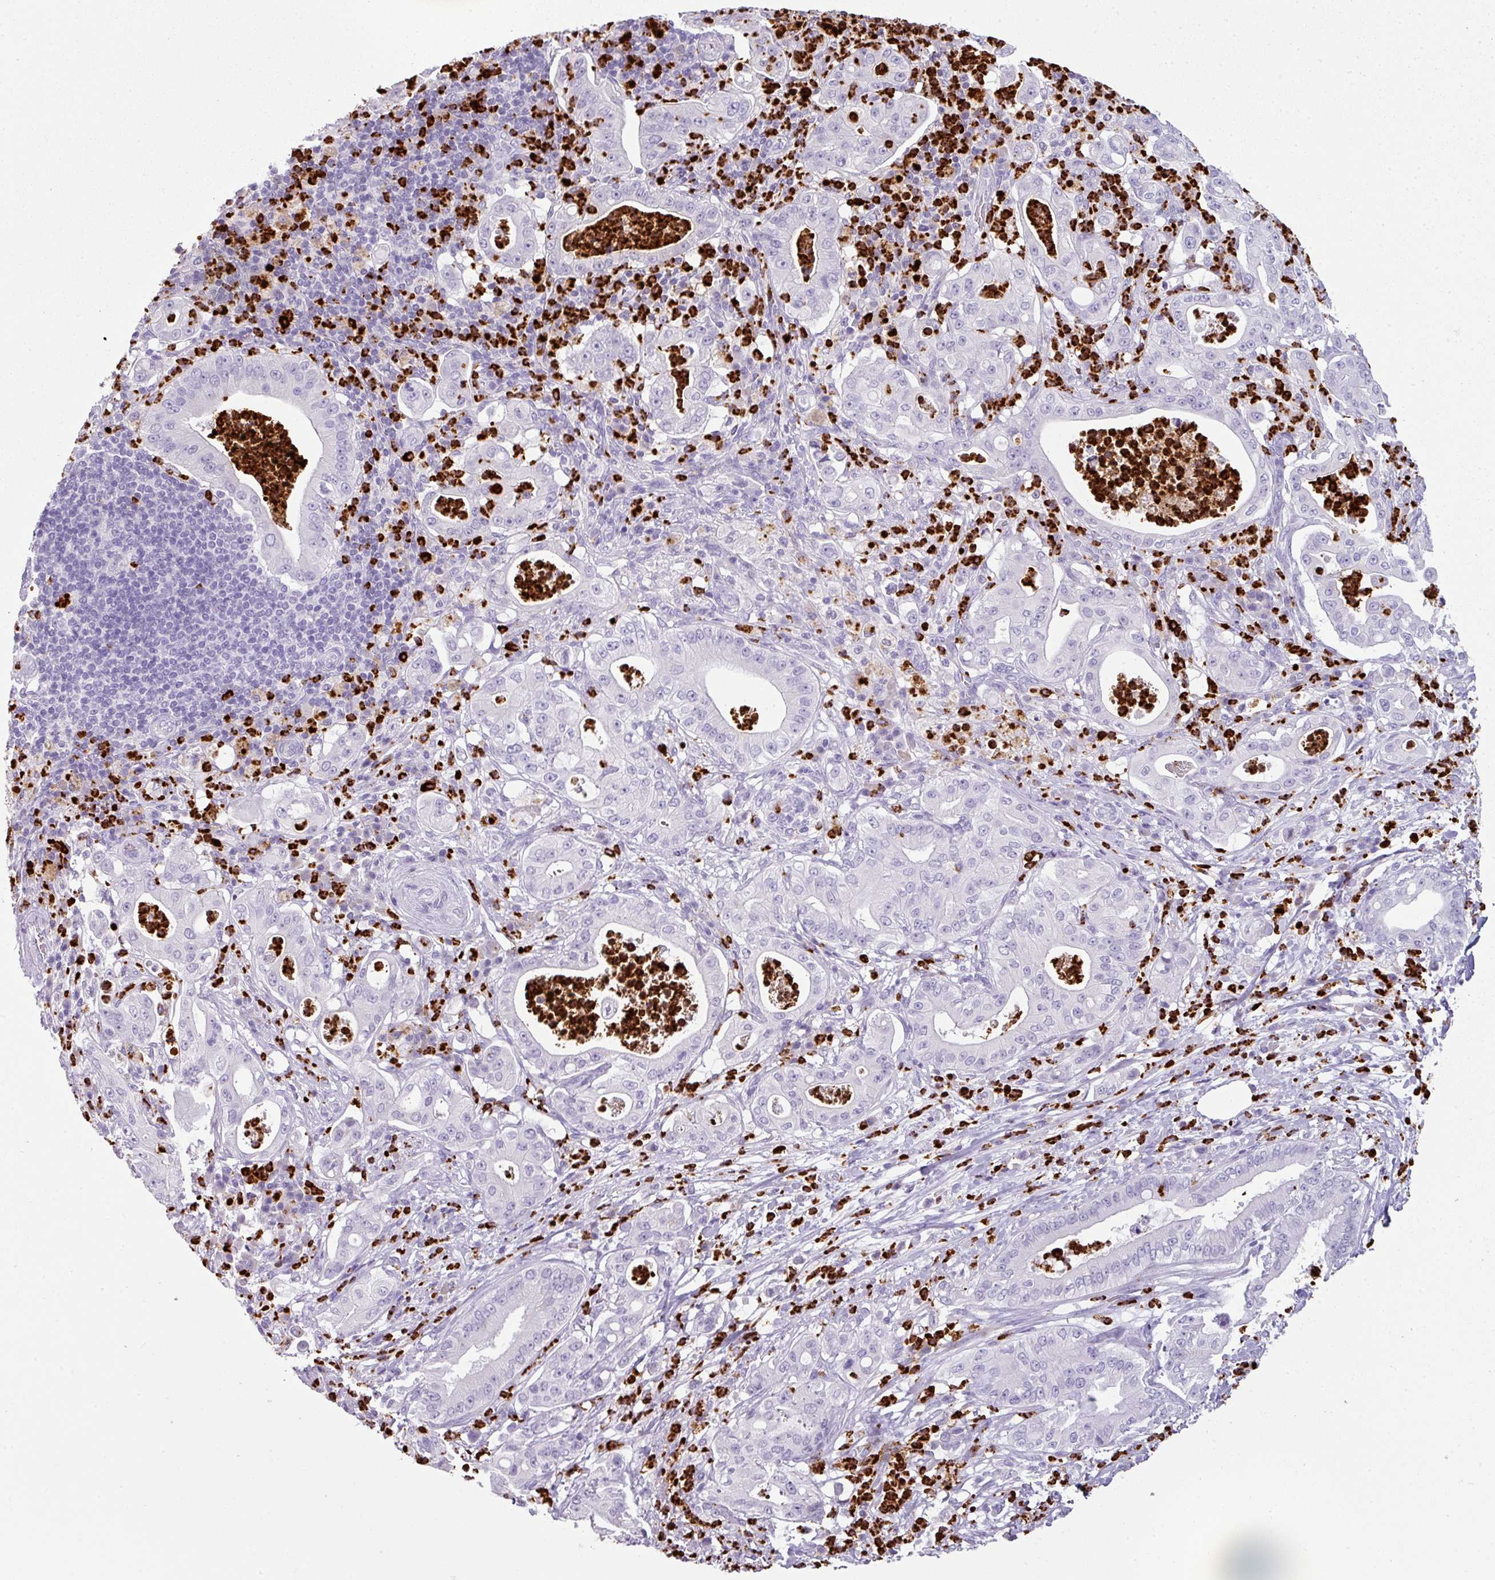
{"staining": {"intensity": "negative", "quantity": "none", "location": "none"}, "tissue": "pancreatic cancer", "cell_type": "Tumor cells", "image_type": "cancer", "snomed": [{"axis": "morphology", "description": "Adenocarcinoma, NOS"}, {"axis": "topography", "description": "Pancreas"}], "caption": "There is no significant positivity in tumor cells of pancreatic cancer (adenocarcinoma).", "gene": "CTSG", "patient": {"sex": "male", "age": 71}}